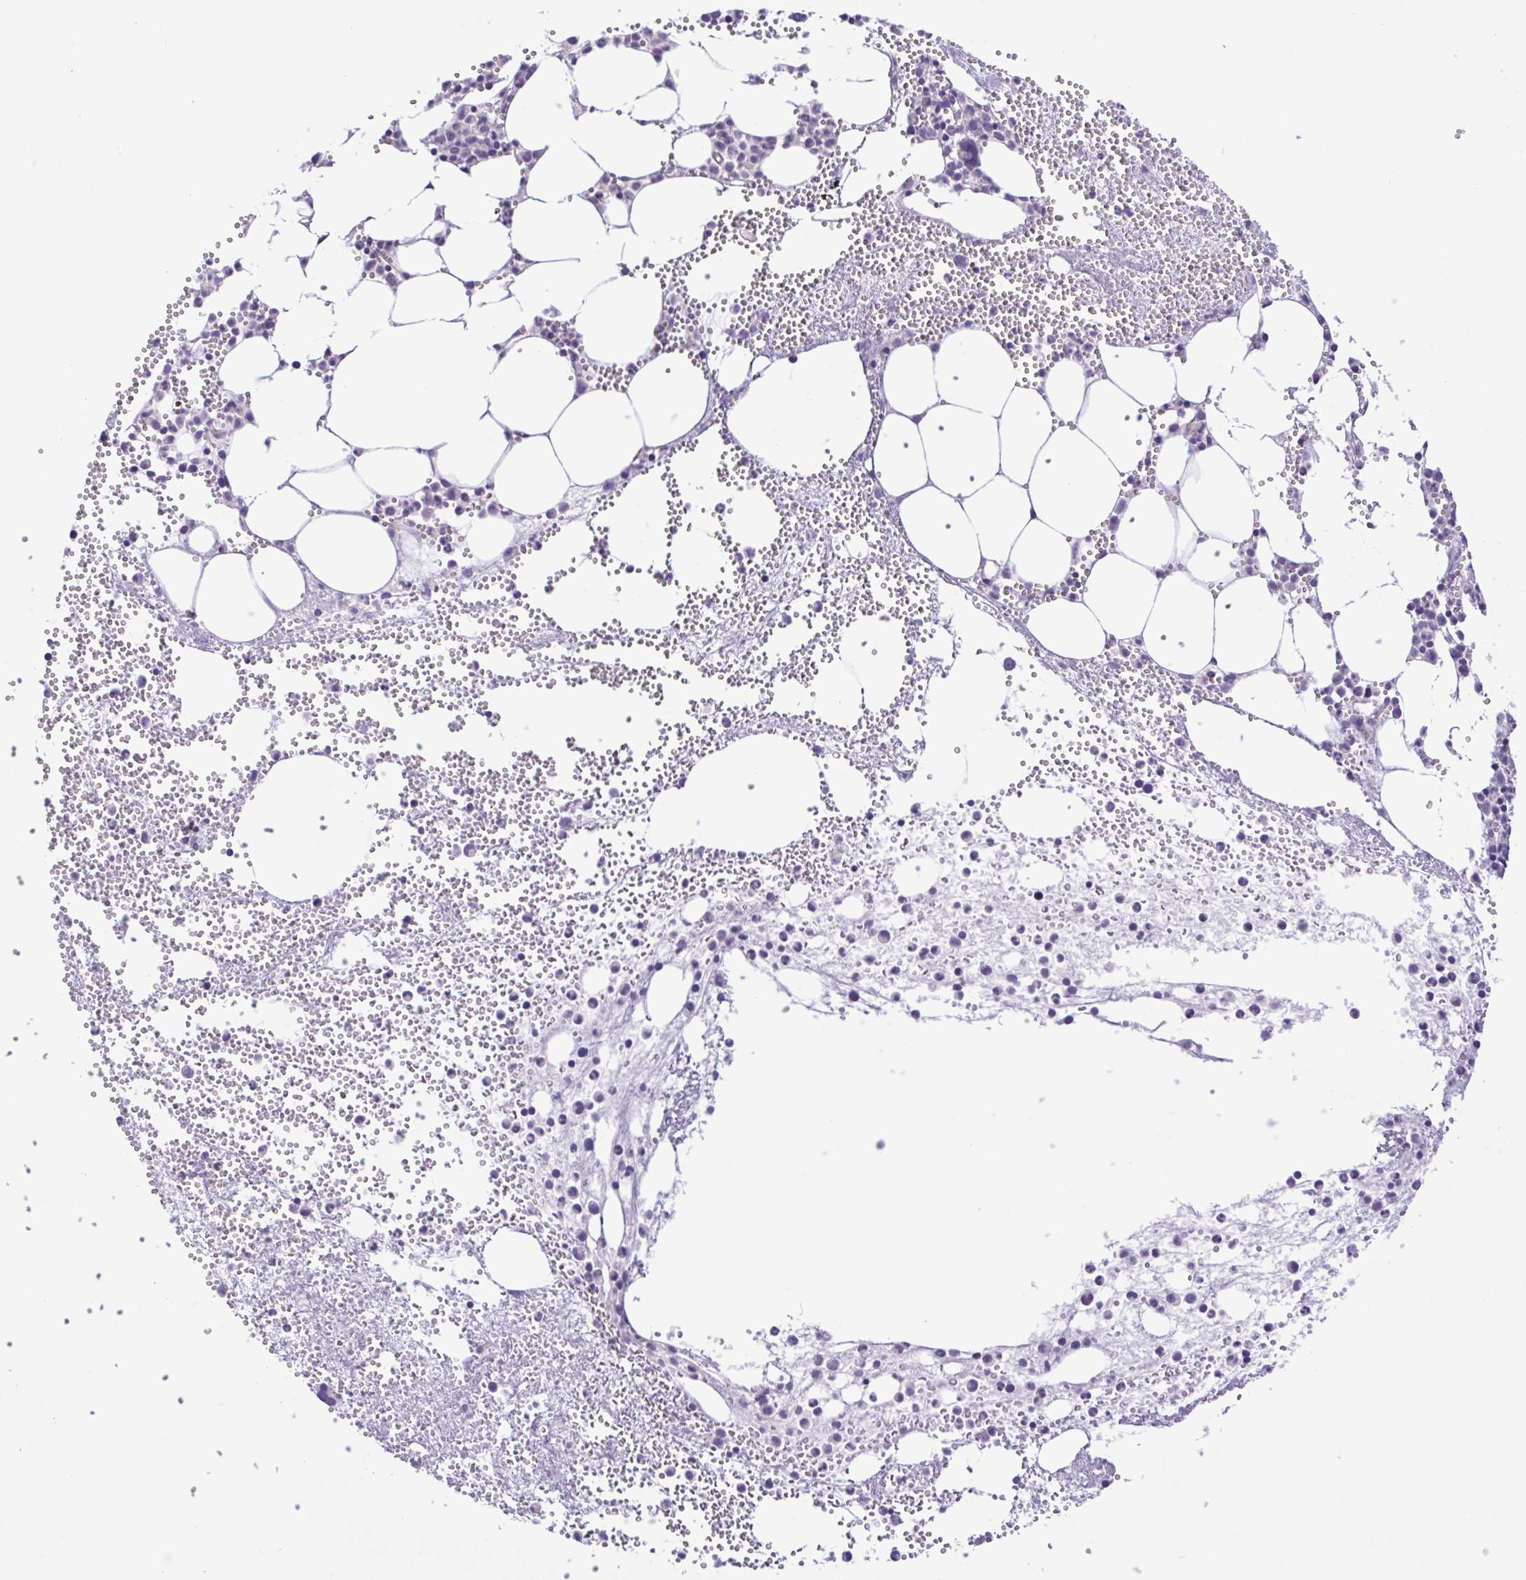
{"staining": {"intensity": "negative", "quantity": "none", "location": "none"}, "tissue": "bone marrow", "cell_type": "Hematopoietic cells", "image_type": "normal", "snomed": [{"axis": "morphology", "description": "Normal tissue, NOS"}, {"axis": "topography", "description": "Bone marrow"}], "caption": "High magnification brightfield microscopy of benign bone marrow stained with DAB (3,3'-diaminobenzidine) (brown) and counterstained with hematoxylin (blue): hematopoietic cells show no significant positivity. (Immunohistochemistry, brightfield microscopy, high magnification).", "gene": "IL1RN", "patient": {"sex": "female", "age": 57}}